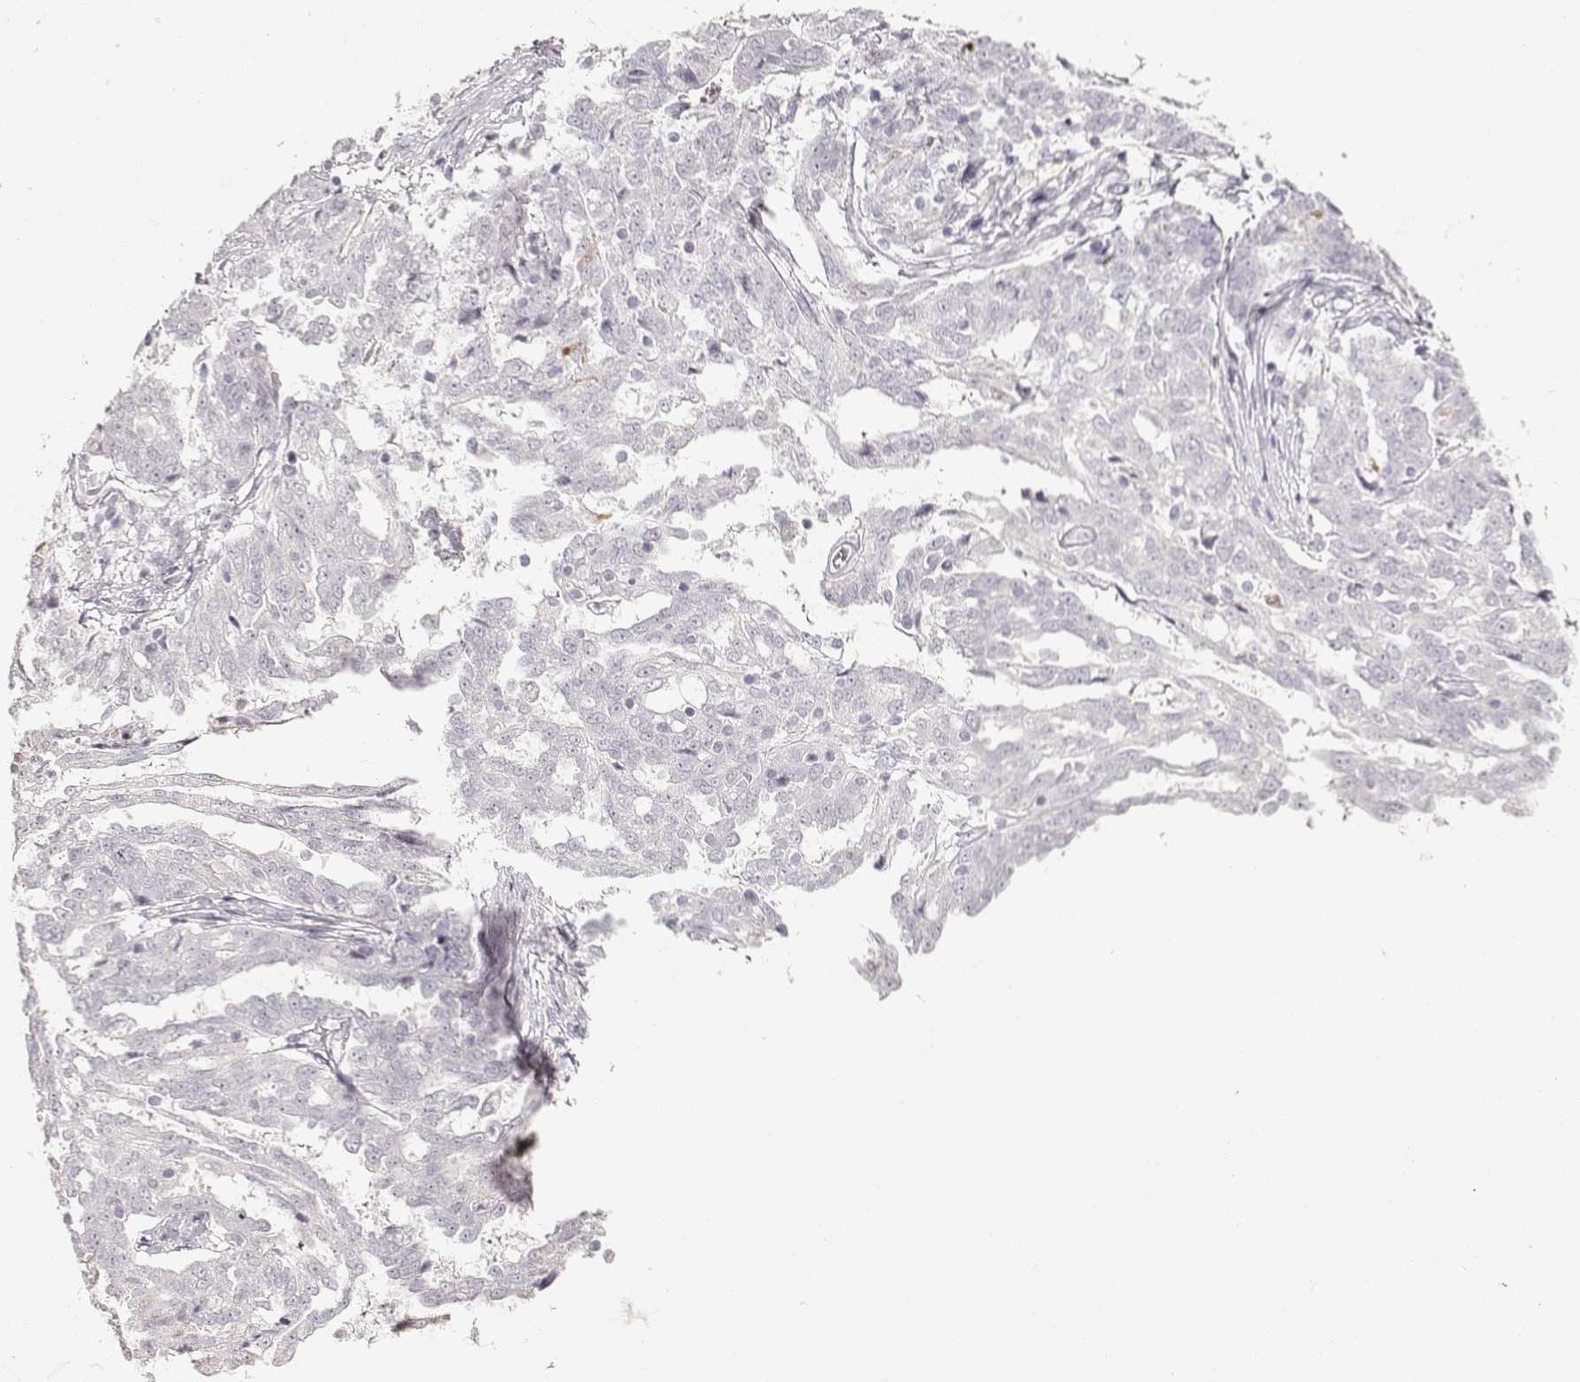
{"staining": {"intensity": "negative", "quantity": "none", "location": "none"}, "tissue": "ovarian cancer", "cell_type": "Tumor cells", "image_type": "cancer", "snomed": [{"axis": "morphology", "description": "Cystadenocarcinoma, serous, NOS"}, {"axis": "topography", "description": "Ovary"}], "caption": "Human ovarian cancer stained for a protein using immunohistochemistry (IHC) exhibits no staining in tumor cells.", "gene": "S100B", "patient": {"sex": "female", "age": 67}}